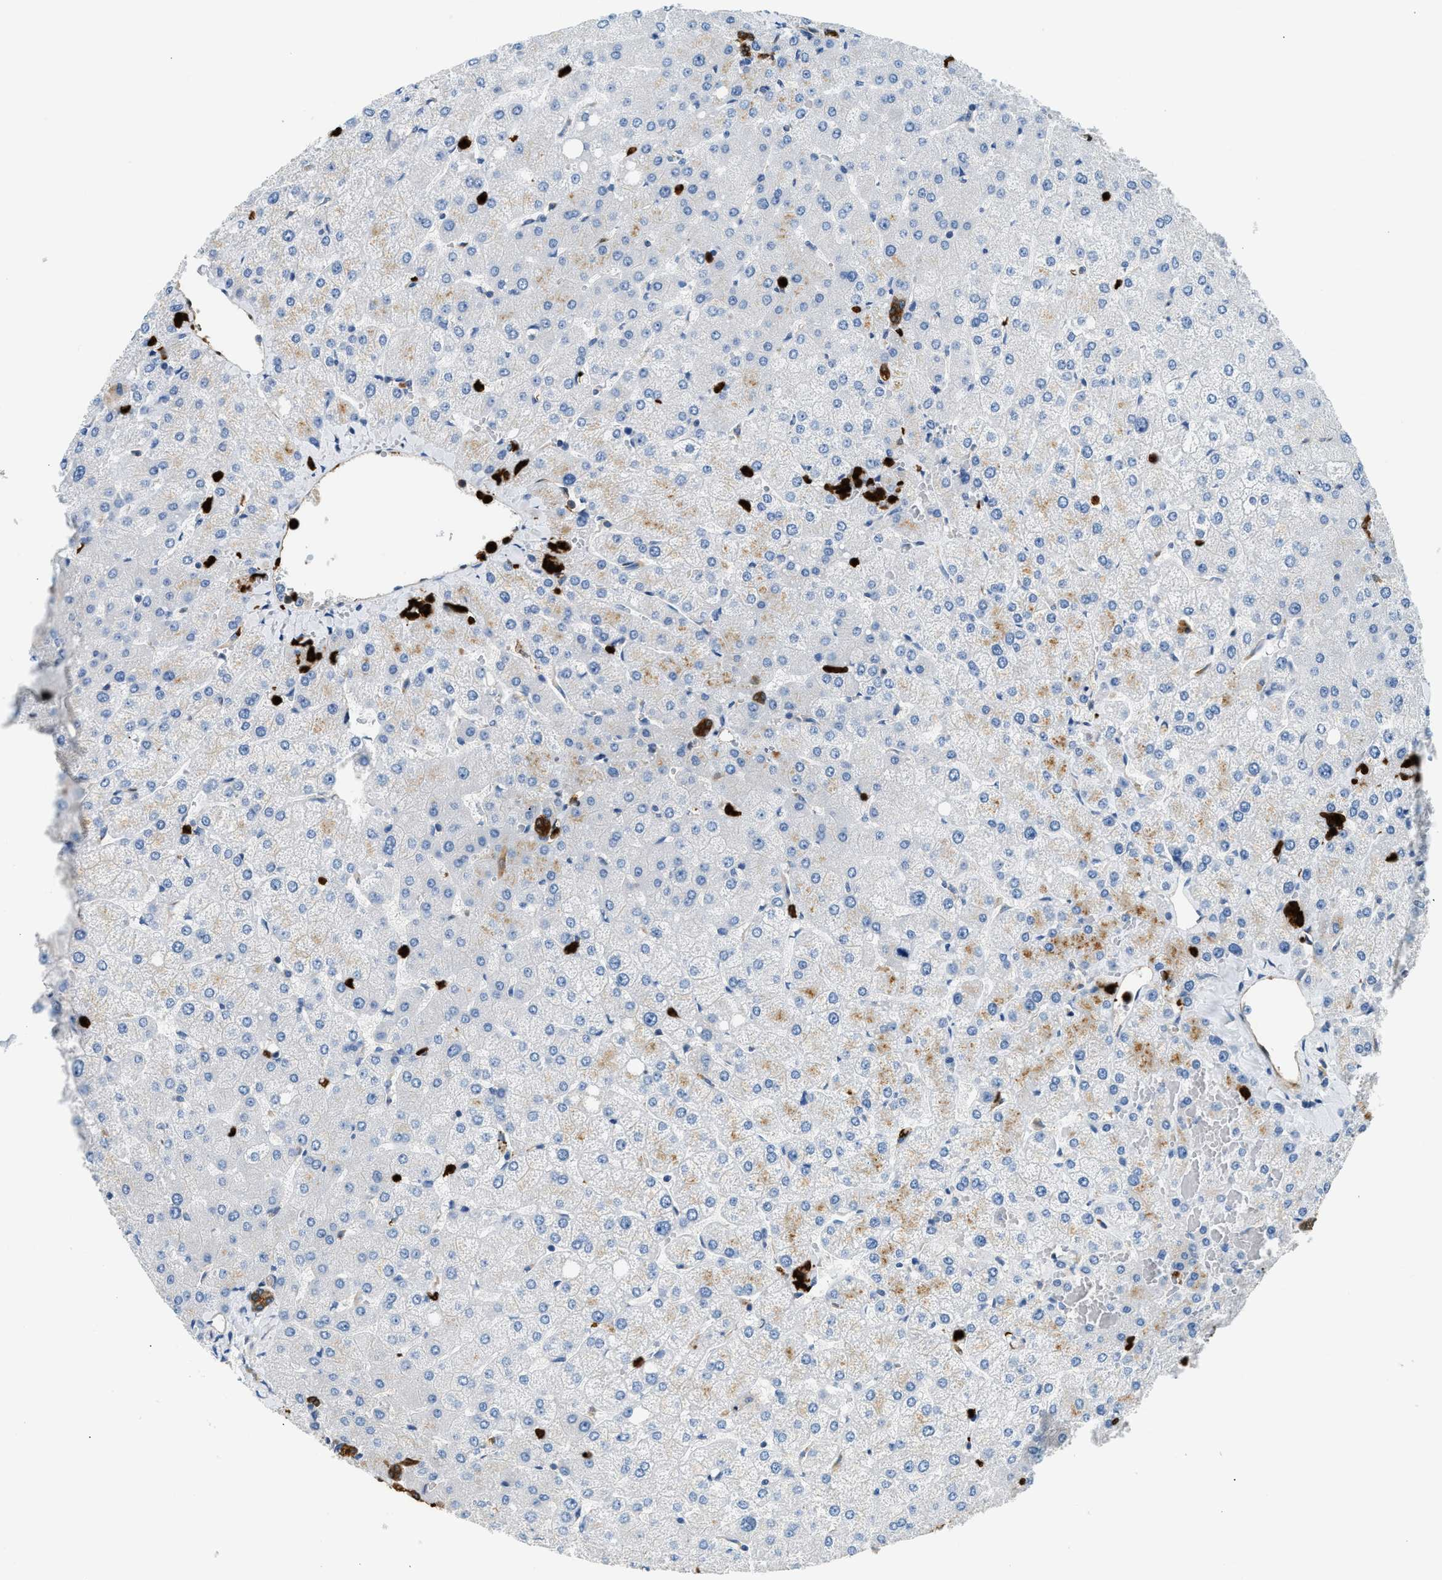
{"staining": {"intensity": "strong", "quantity": ">75%", "location": "cytoplasmic/membranous"}, "tissue": "liver", "cell_type": "Cholangiocytes", "image_type": "normal", "snomed": [{"axis": "morphology", "description": "Normal tissue, NOS"}, {"axis": "topography", "description": "Liver"}], "caption": "Immunohistochemical staining of unremarkable human liver reveals high levels of strong cytoplasmic/membranous expression in about >75% of cholangiocytes. (brown staining indicates protein expression, while blue staining denotes nuclei).", "gene": "ANXA3", "patient": {"sex": "female", "age": 54}}